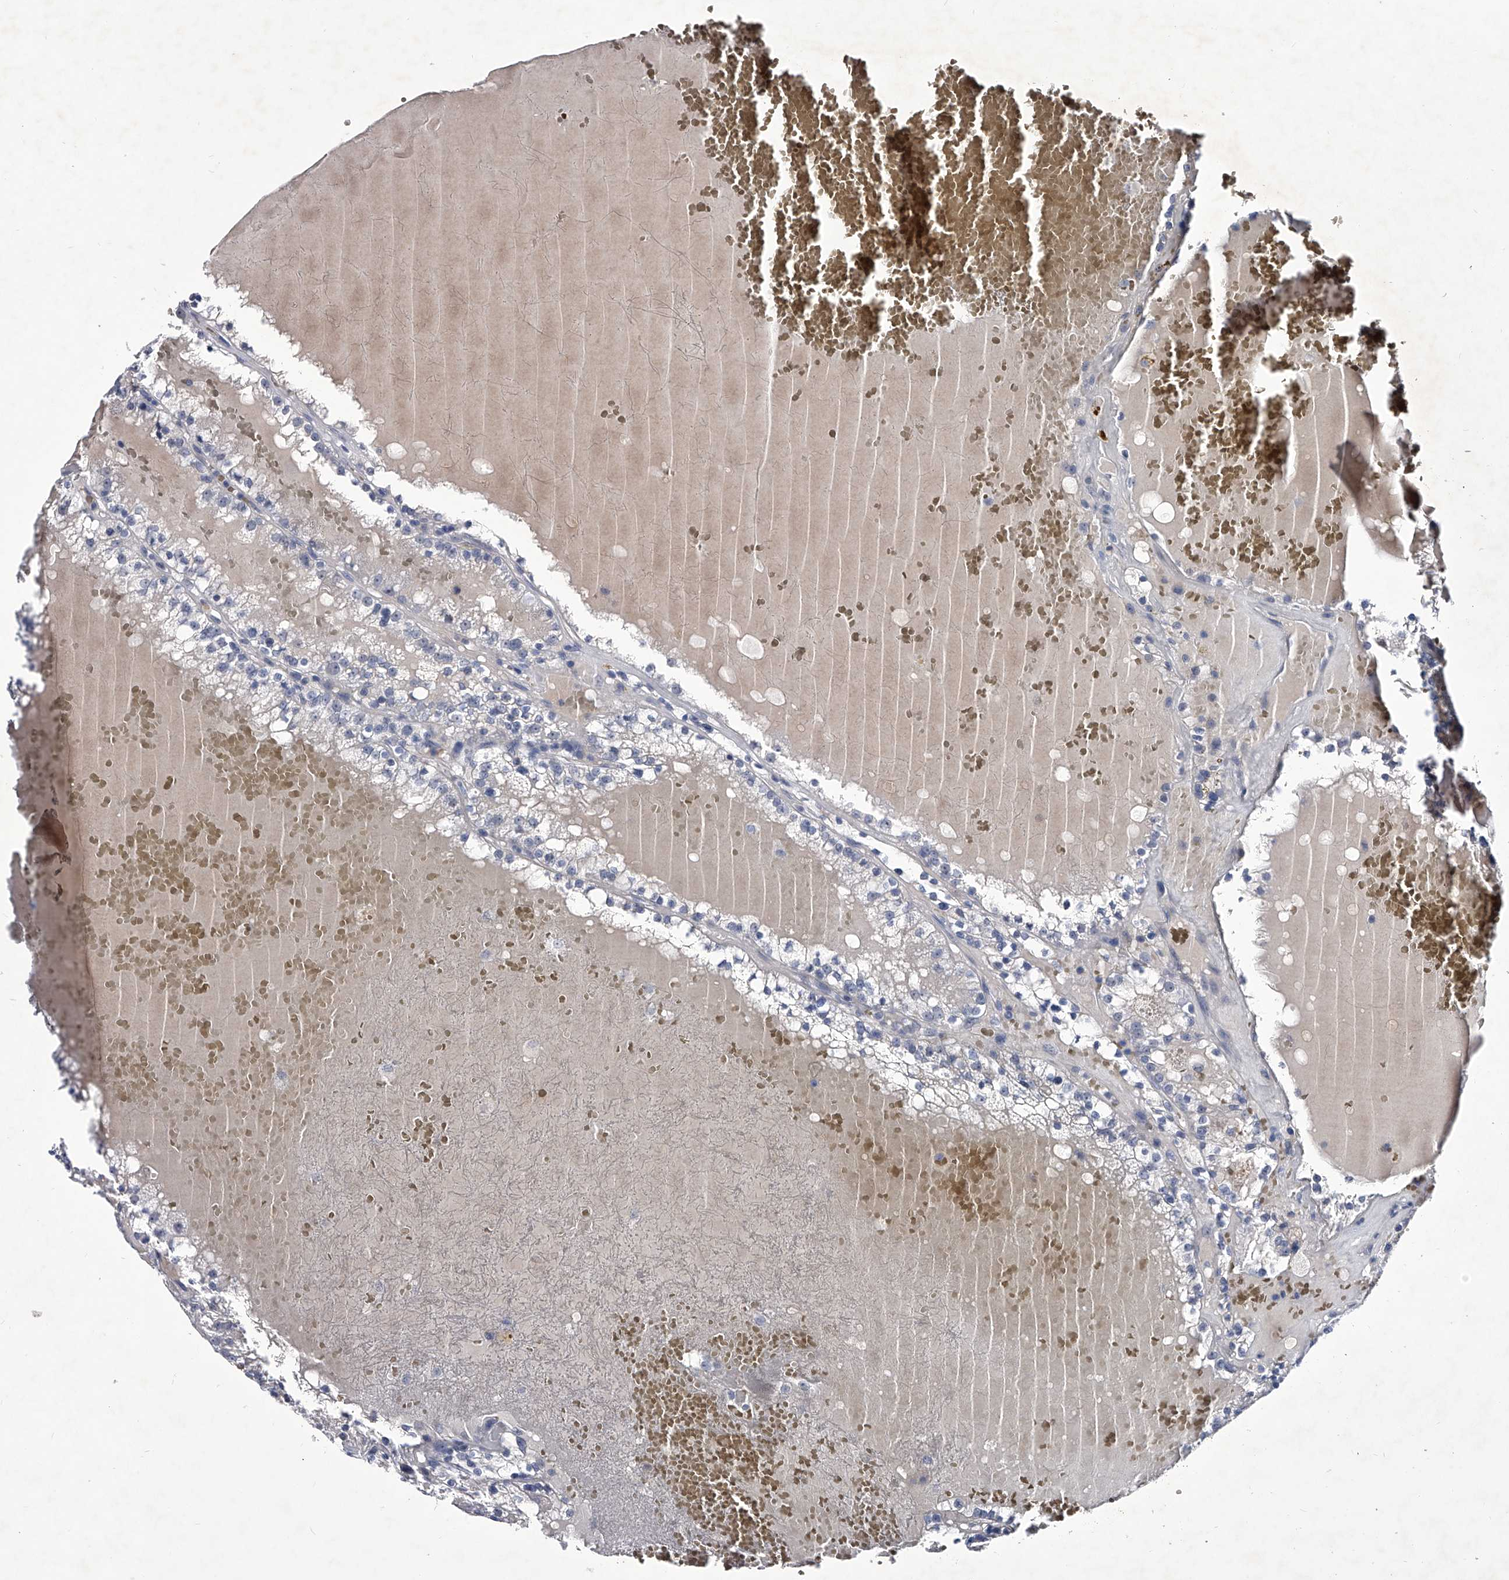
{"staining": {"intensity": "negative", "quantity": "none", "location": "none"}, "tissue": "renal cancer", "cell_type": "Tumor cells", "image_type": "cancer", "snomed": [{"axis": "morphology", "description": "Adenocarcinoma, NOS"}, {"axis": "topography", "description": "Kidney"}], "caption": "Renal adenocarcinoma was stained to show a protein in brown. There is no significant staining in tumor cells. (Brightfield microscopy of DAB IHC at high magnification).", "gene": "CRISP2", "patient": {"sex": "female", "age": 56}}